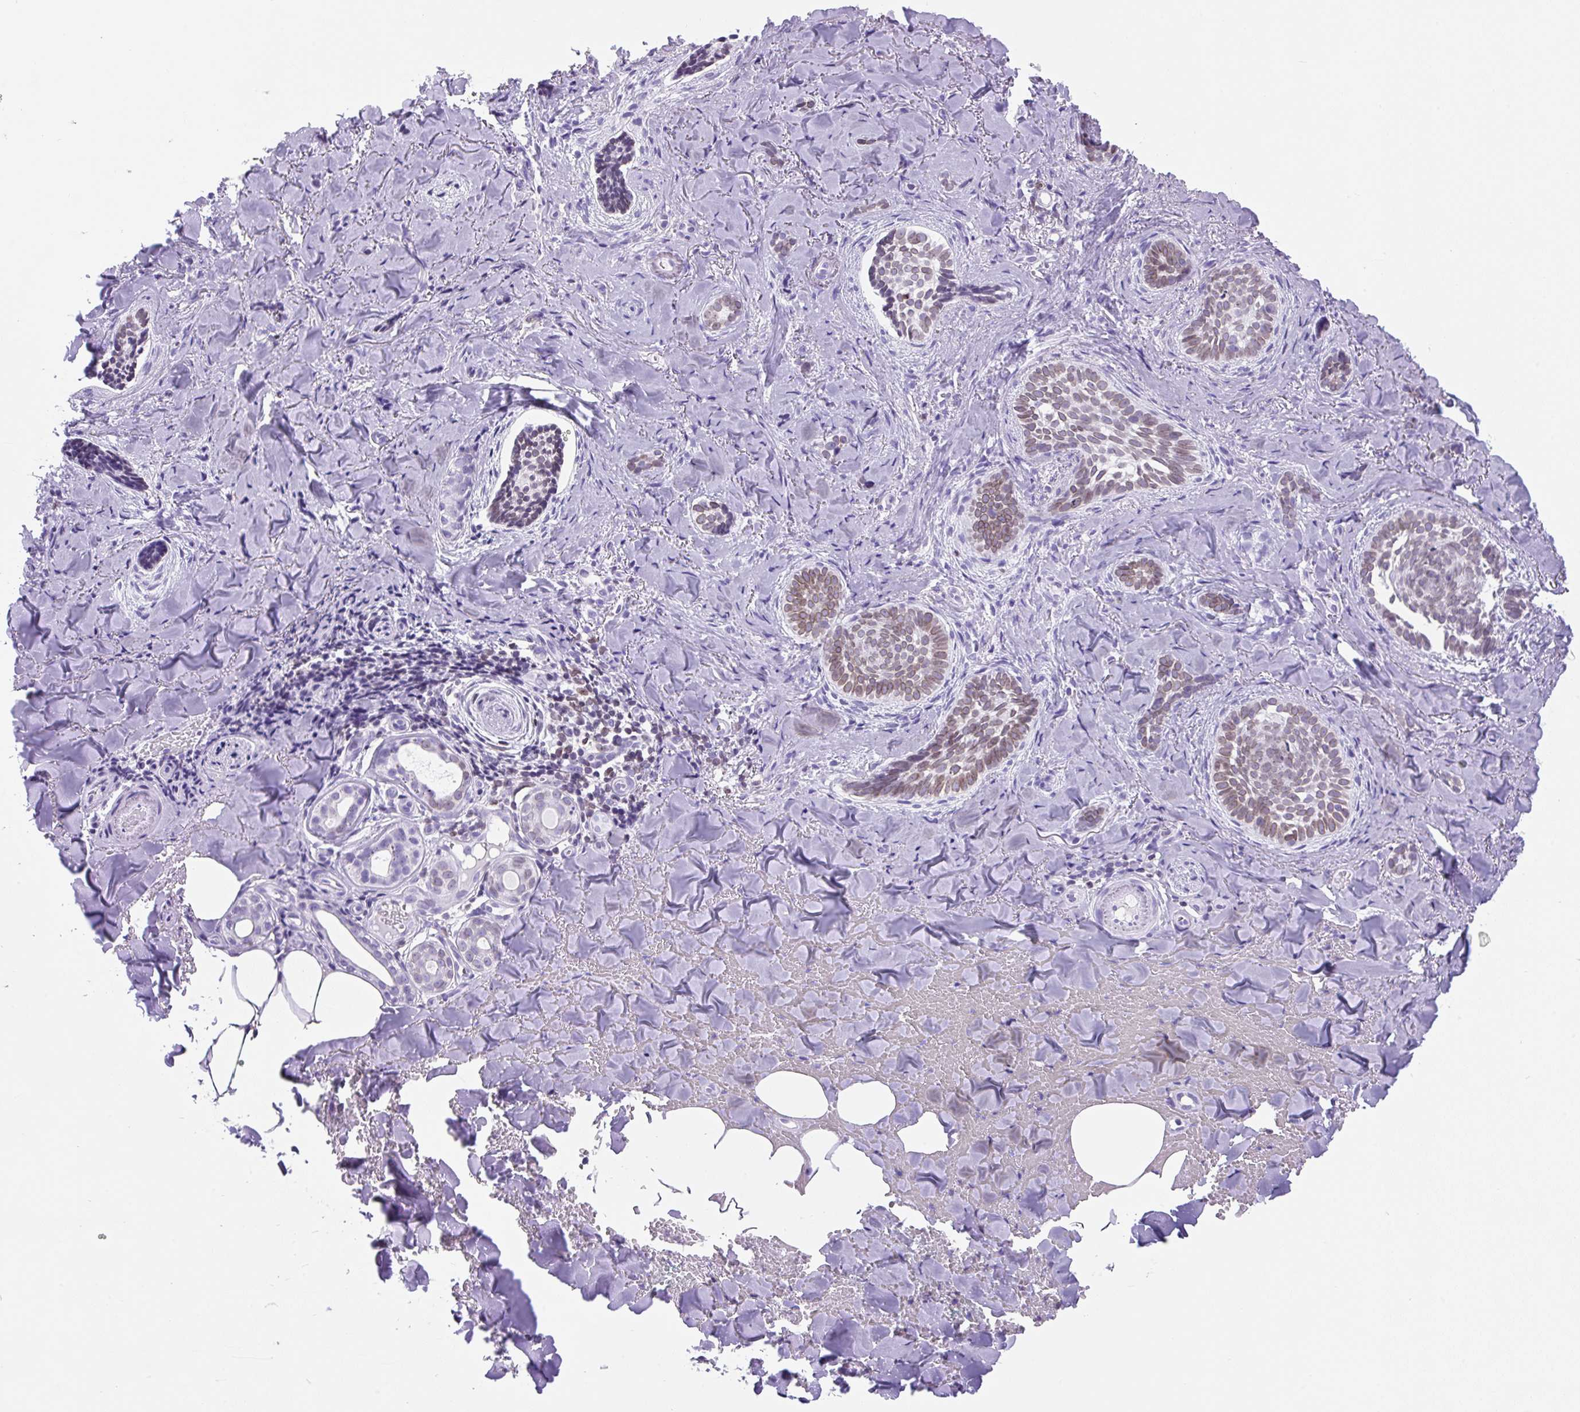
{"staining": {"intensity": "moderate", "quantity": ">75%", "location": "cytoplasmic/membranous,nuclear"}, "tissue": "skin cancer", "cell_type": "Tumor cells", "image_type": "cancer", "snomed": [{"axis": "morphology", "description": "Basal cell carcinoma"}, {"axis": "topography", "description": "Skin"}], "caption": "DAB immunohistochemical staining of human skin cancer (basal cell carcinoma) displays moderate cytoplasmic/membranous and nuclear protein staining in approximately >75% of tumor cells.", "gene": "VPREB1", "patient": {"sex": "female", "age": 55}}